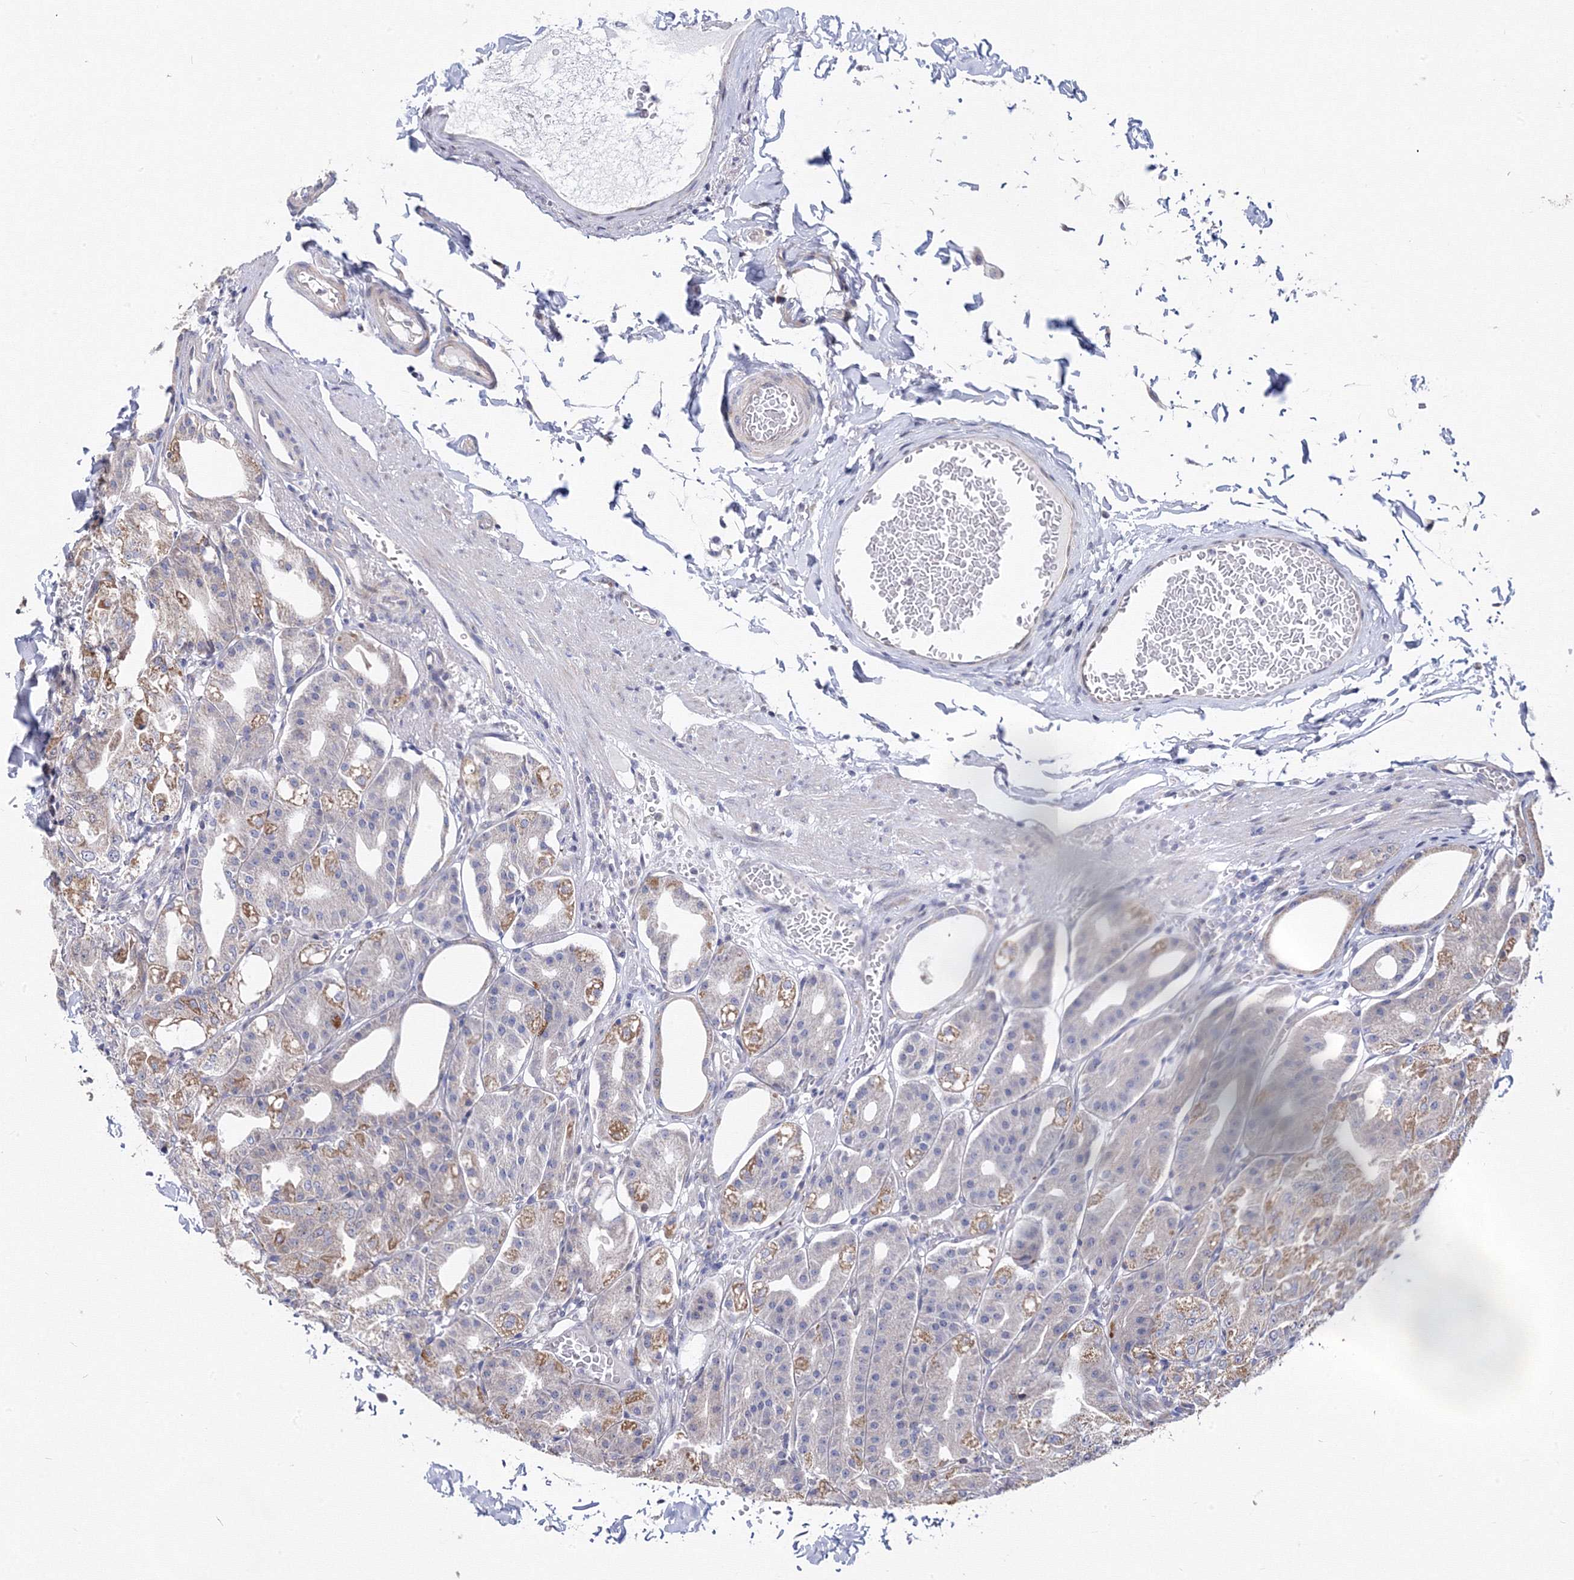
{"staining": {"intensity": "moderate", "quantity": "25%-75%", "location": "cytoplasmic/membranous"}, "tissue": "stomach", "cell_type": "Glandular cells", "image_type": "normal", "snomed": [{"axis": "morphology", "description": "Normal tissue, NOS"}, {"axis": "topography", "description": "Stomach, lower"}], "caption": "Immunohistochemistry micrograph of benign stomach stained for a protein (brown), which demonstrates medium levels of moderate cytoplasmic/membranous expression in approximately 25%-75% of glandular cells.", "gene": "GPN1", "patient": {"sex": "male", "age": 71}}